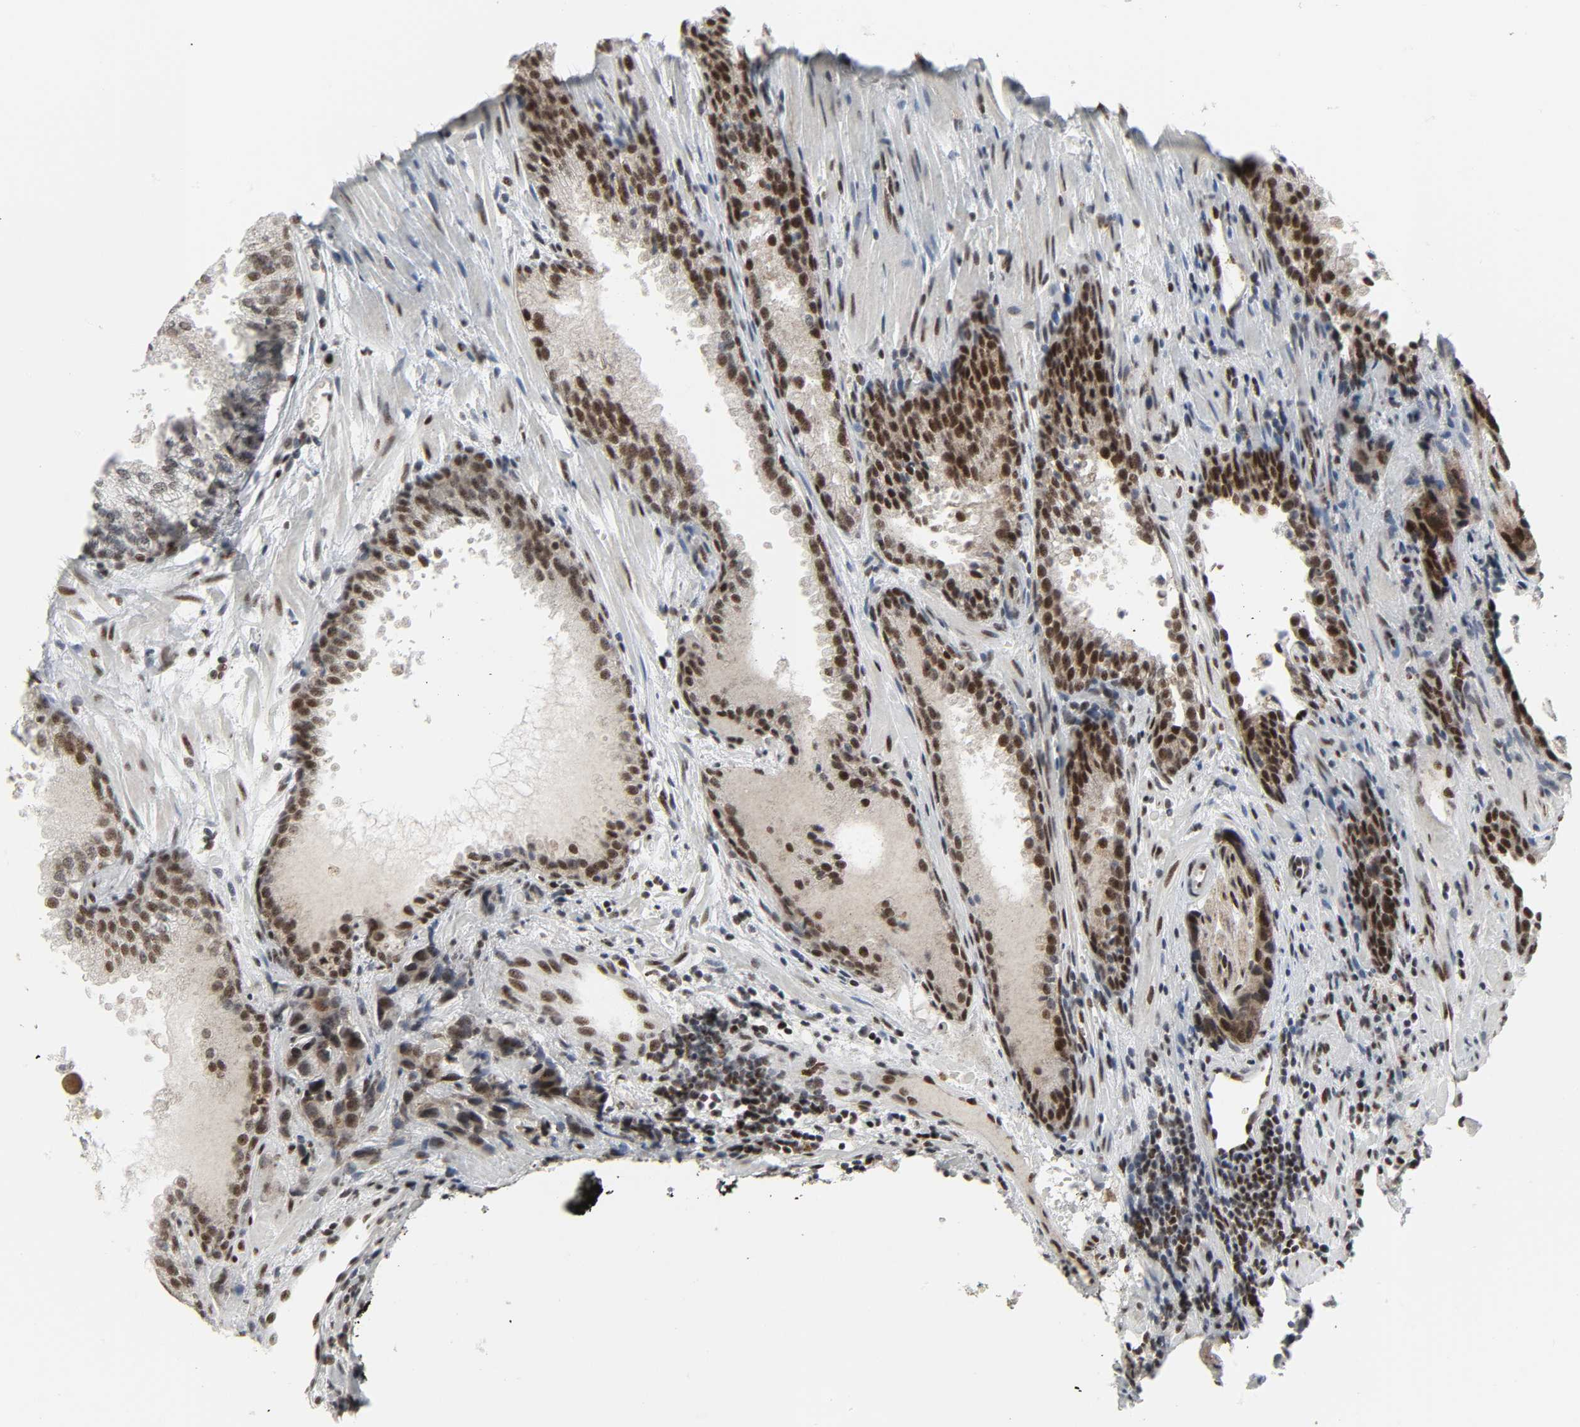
{"staining": {"intensity": "strong", "quantity": ">75%", "location": "nuclear"}, "tissue": "prostate cancer", "cell_type": "Tumor cells", "image_type": "cancer", "snomed": [{"axis": "morphology", "description": "Adenocarcinoma, High grade"}, {"axis": "topography", "description": "Prostate"}], "caption": "A high-resolution micrograph shows immunohistochemistry (IHC) staining of prostate adenocarcinoma (high-grade), which shows strong nuclear positivity in approximately >75% of tumor cells.", "gene": "CDK7", "patient": {"sex": "male", "age": 58}}